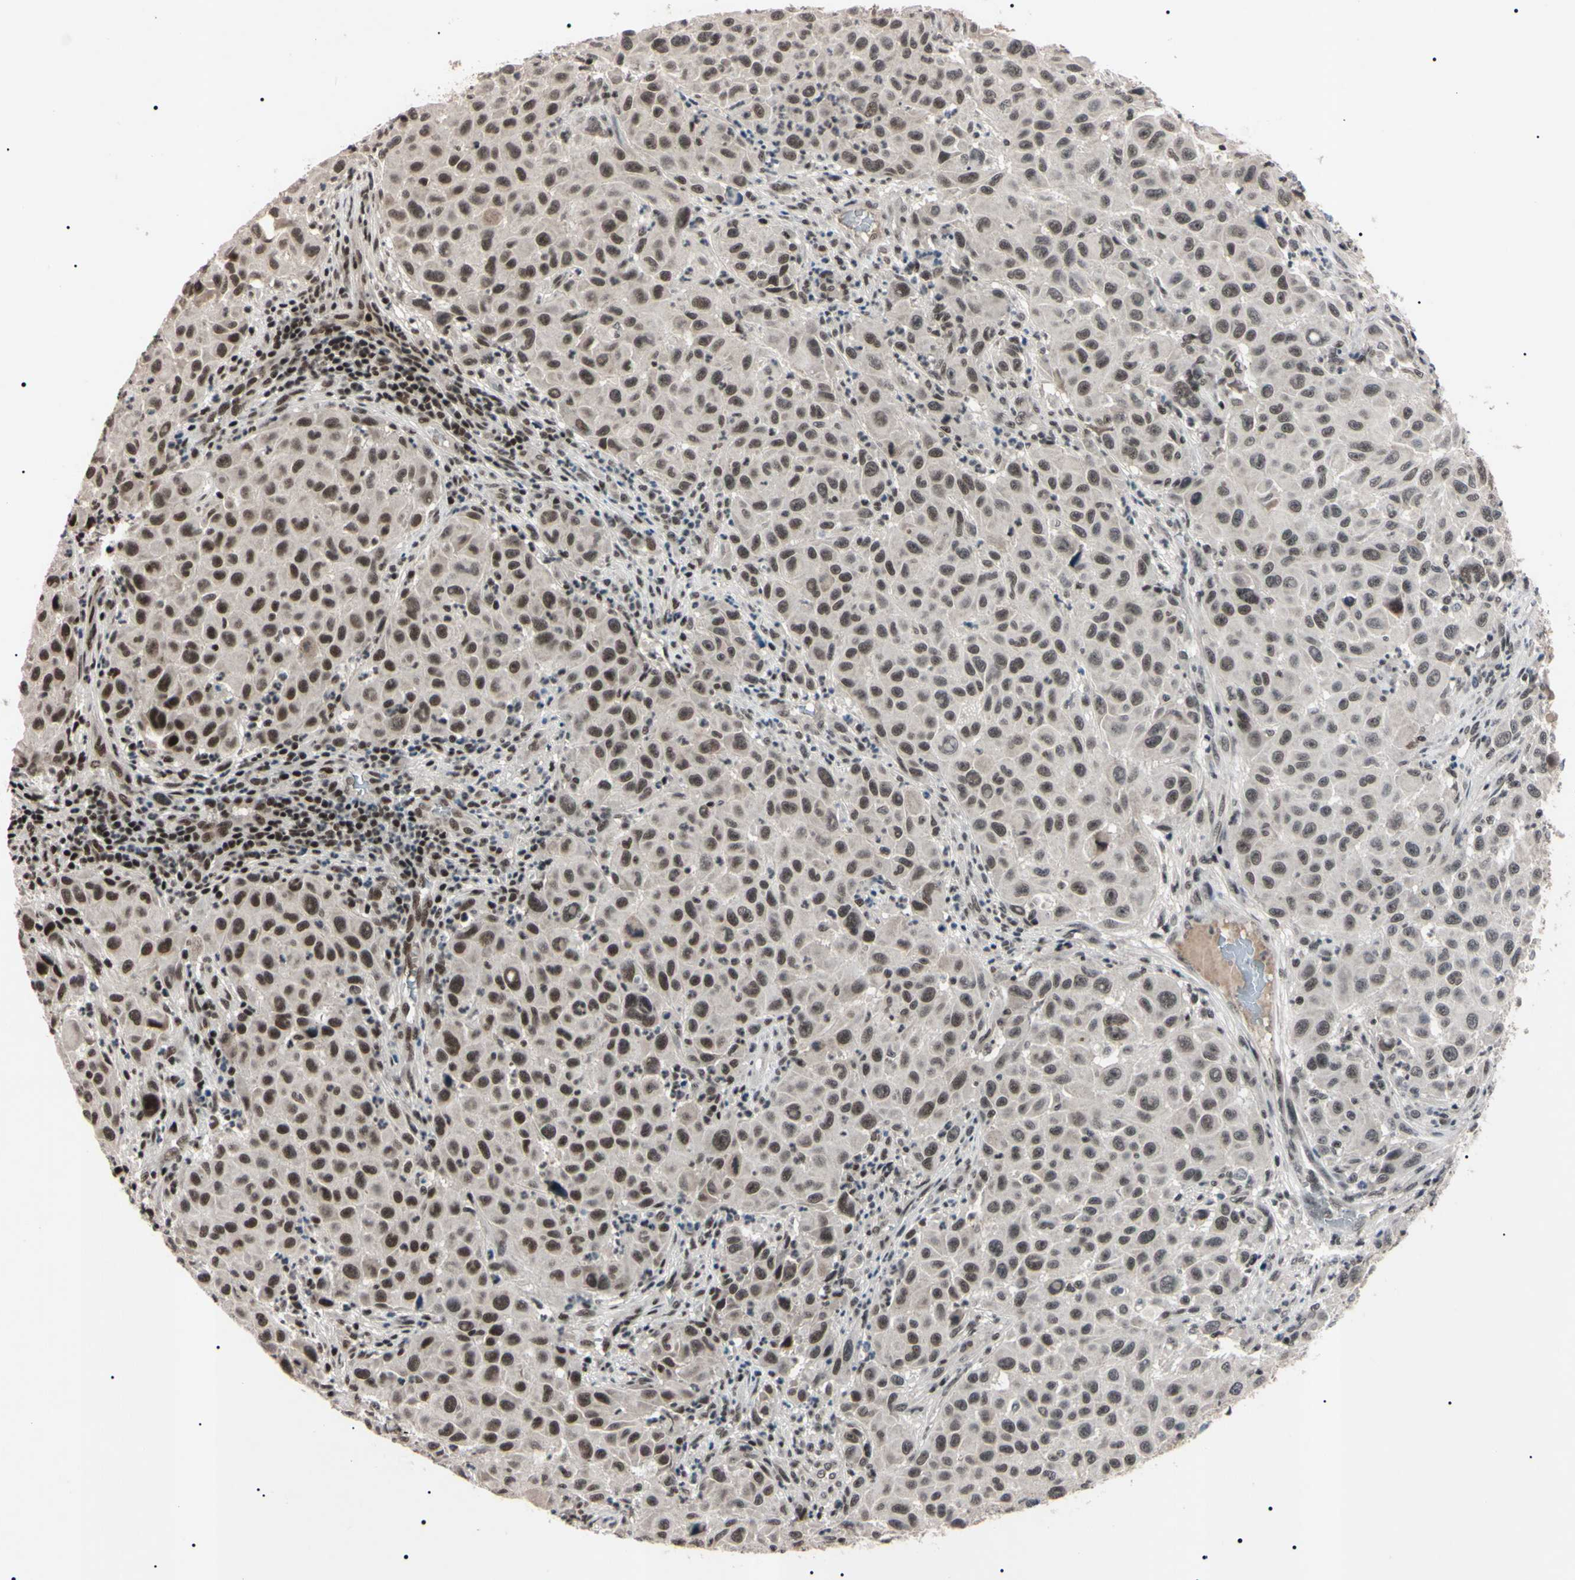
{"staining": {"intensity": "weak", "quantity": ">75%", "location": "nuclear"}, "tissue": "melanoma", "cell_type": "Tumor cells", "image_type": "cancer", "snomed": [{"axis": "morphology", "description": "Malignant melanoma, Metastatic site"}, {"axis": "topography", "description": "Lymph node"}], "caption": "Malignant melanoma (metastatic site) tissue demonstrates weak nuclear staining in approximately >75% of tumor cells", "gene": "YY1", "patient": {"sex": "male", "age": 61}}